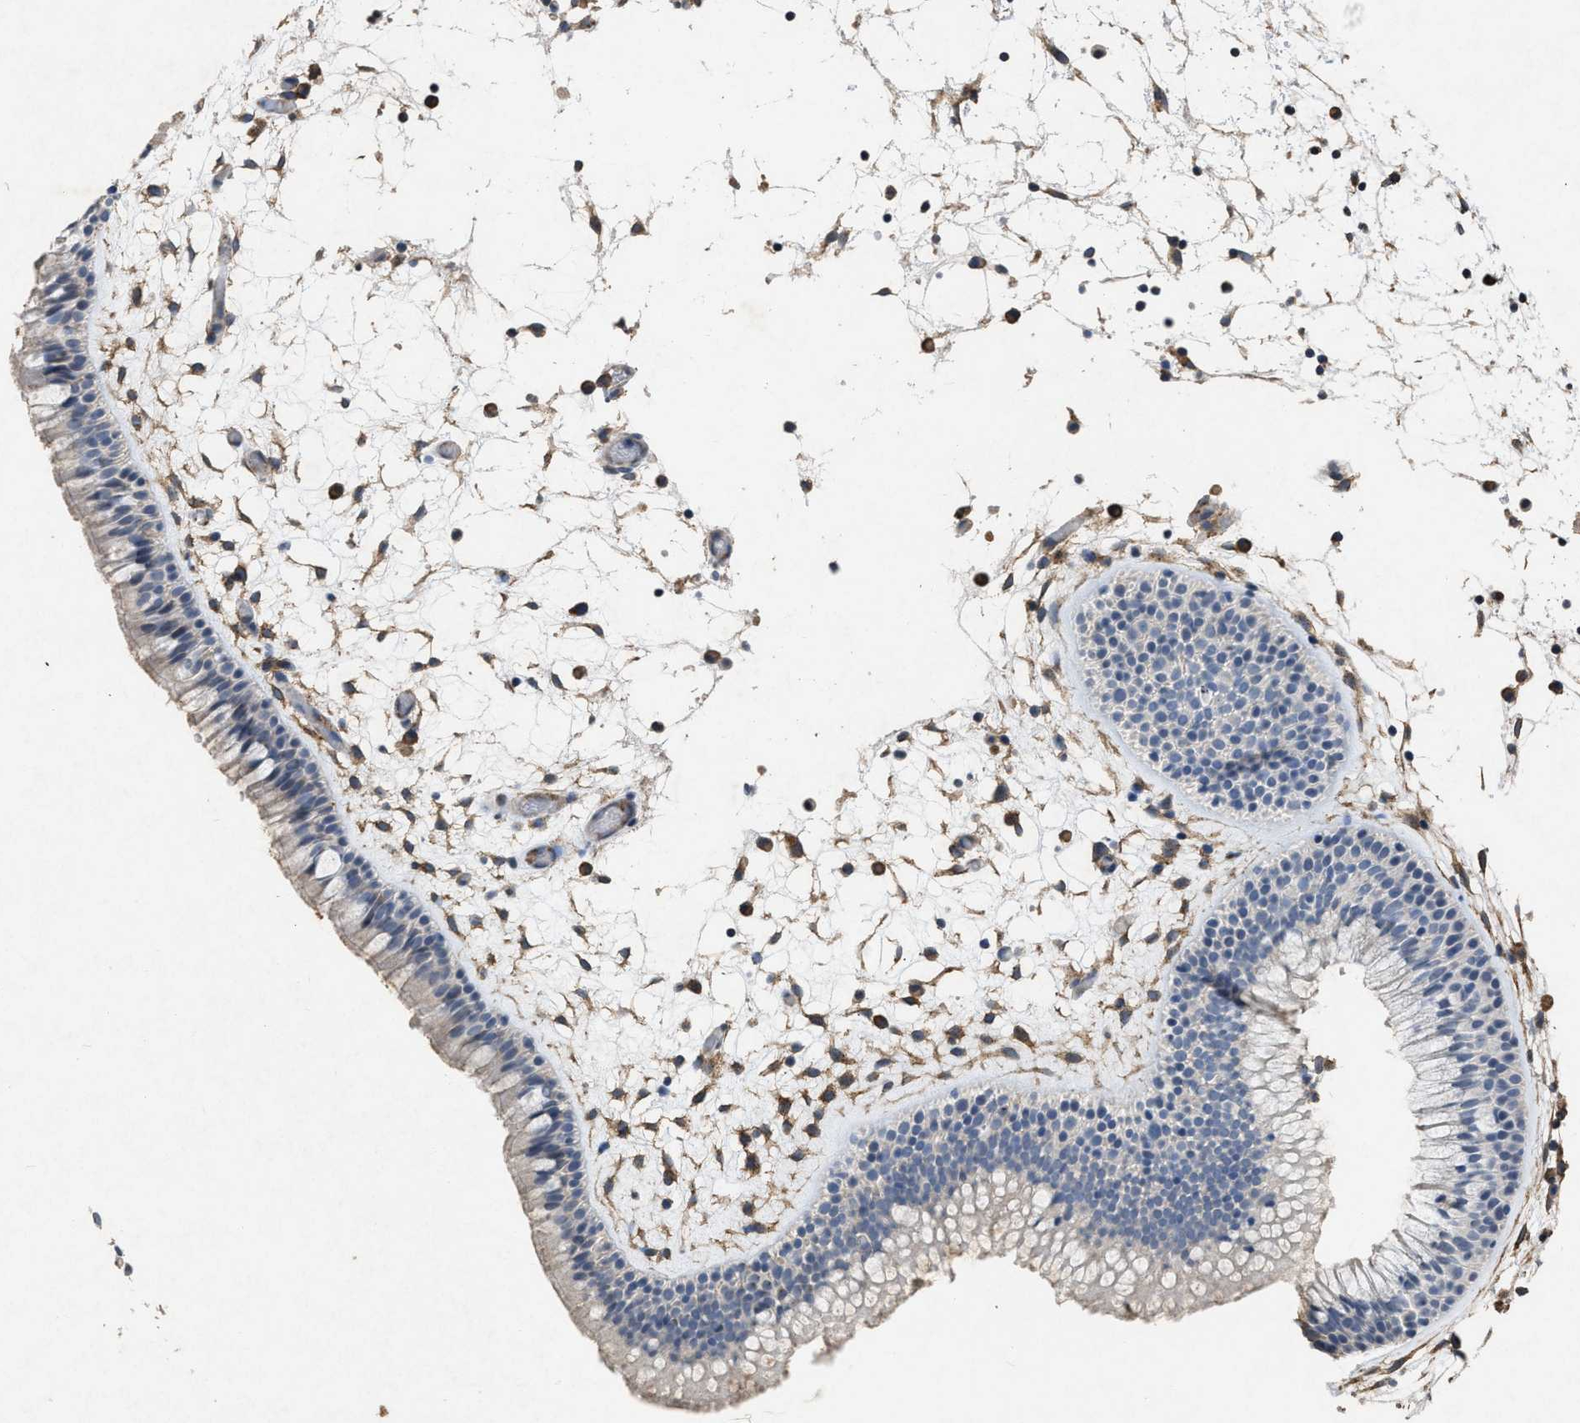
{"staining": {"intensity": "negative", "quantity": "none", "location": "none"}, "tissue": "nasopharynx", "cell_type": "Respiratory epithelial cells", "image_type": "normal", "snomed": [{"axis": "morphology", "description": "Normal tissue, NOS"}, {"axis": "morphology", "description": "Inflammation, NOS"}, {"axis": "topography", "description": "Nasopharynx"}], "caption": "Respiratory epithelial cells are negative for brown protein staining in benign nasopharynx. (Stains: DAB immunohistochemistry (IHC) with hematoxylin counter stain, Microscopy: brightfield microscopy at high magnification).", "gene": "PDGFRA", "patient": {"sex": "male", "age": 48}}